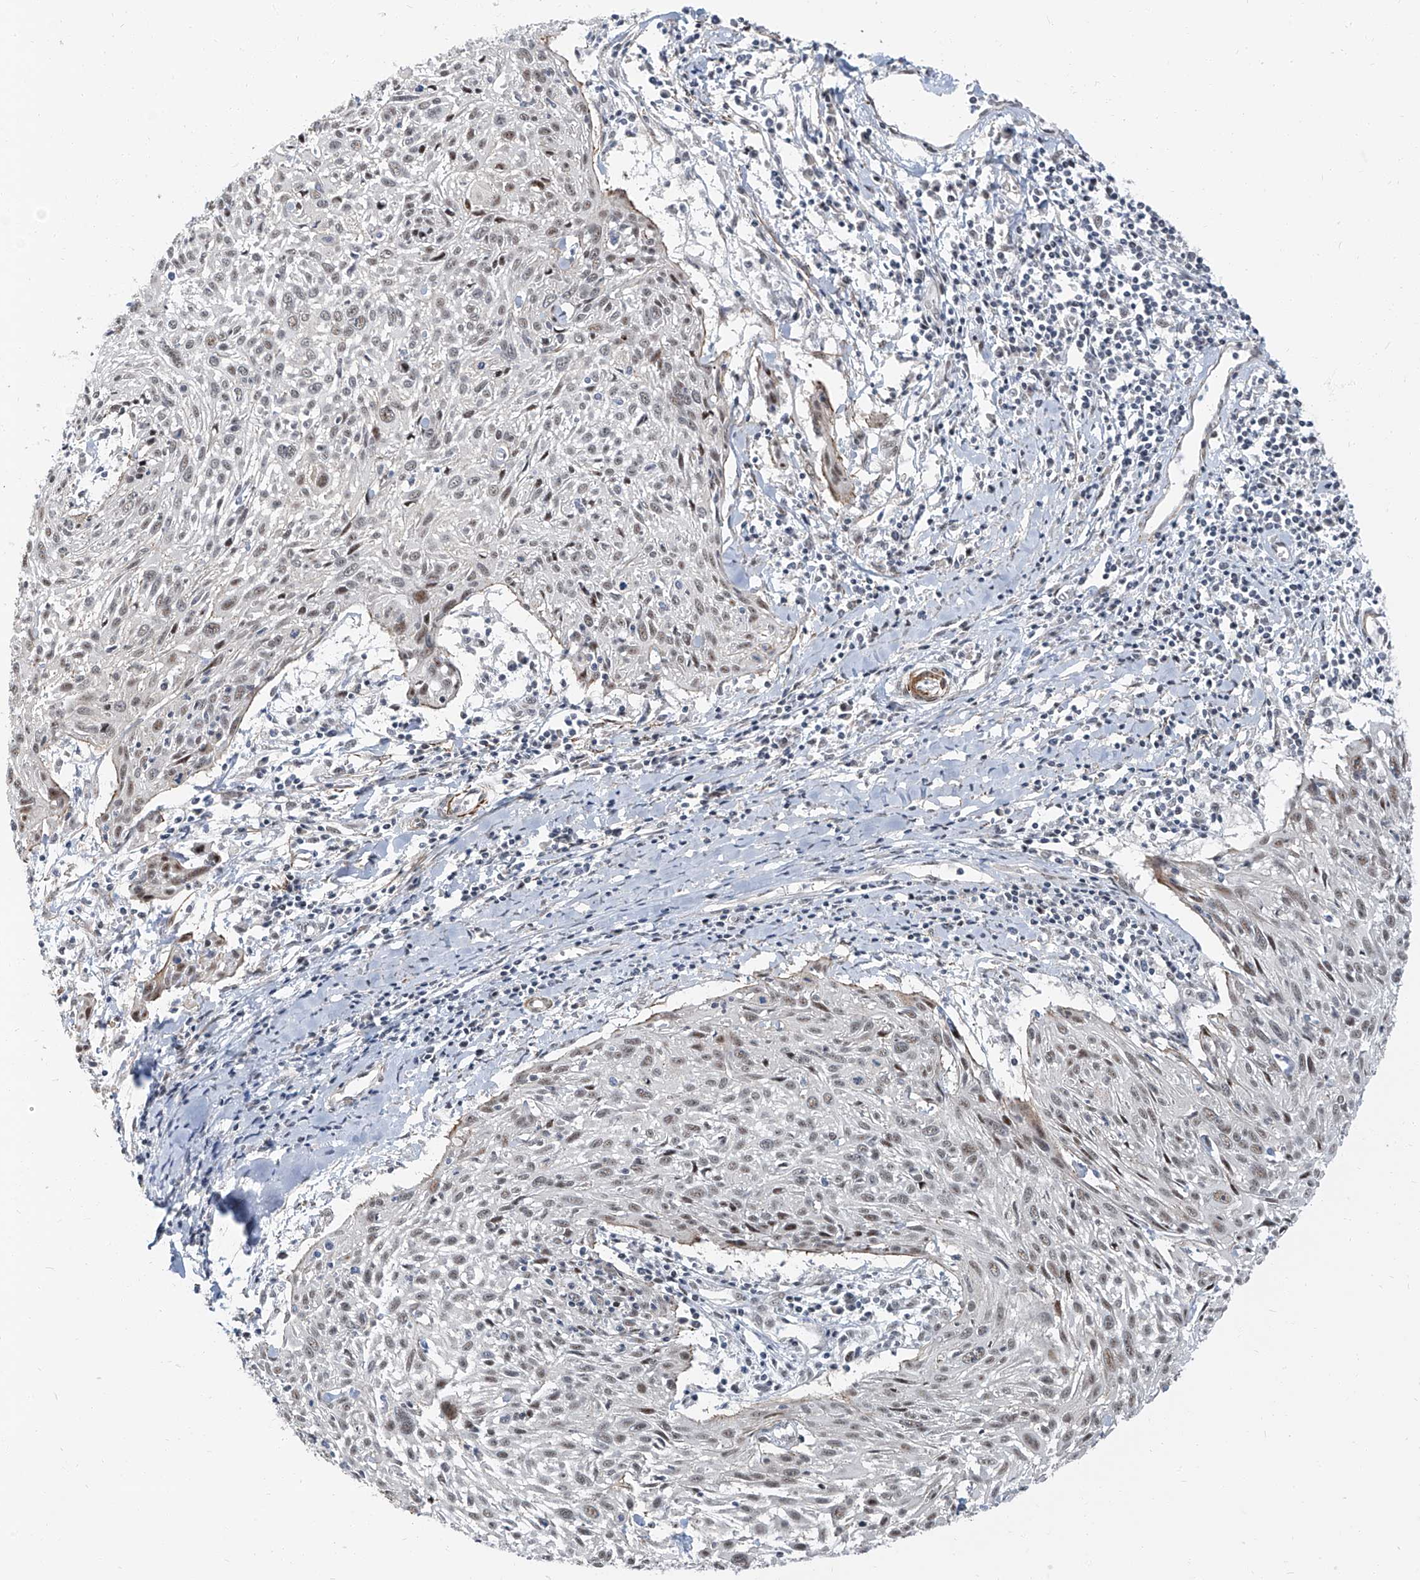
{"staining": {"intensity": "weak", "quantity": "25%-75%", "location": "nuclear"}, "tissue": "cervical cancer", "cell_type": "Tumor cells", "image_type": "cancer", "snomed": [{"axis": "morphology", "description": "Squamous cell carcinoma, NOS"}, {"axis": "topography", "description": "Cervix"}], "caption": "Immunohistochemical staining of squamous cell carcinoma (cervical) displays low levels of weak nuclear protein expression in about 25%-75% of tumor cells.", "gene": "TXLNB", "patient": {"sex": "female", "age": 51}}